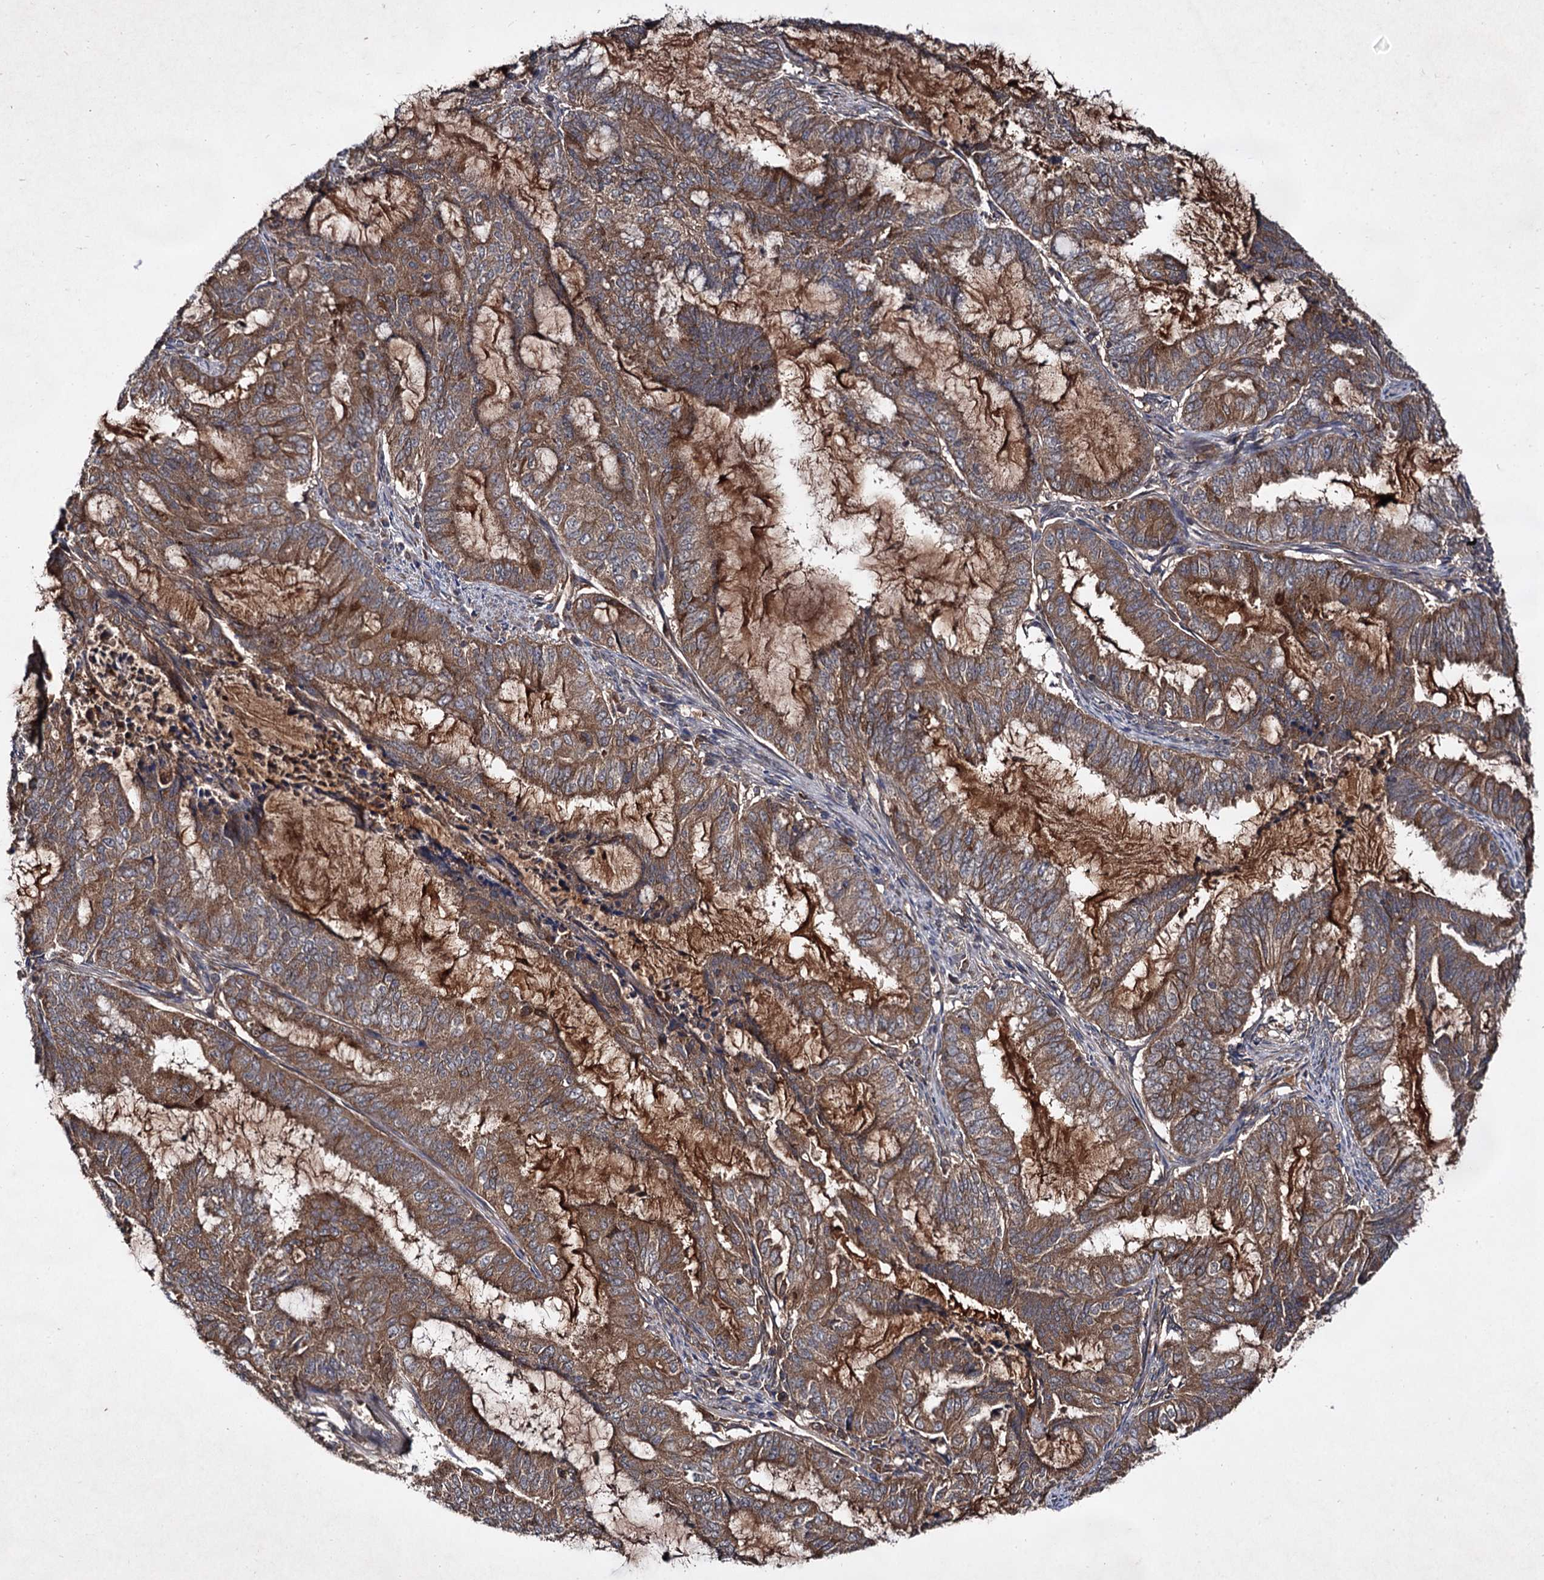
{"staining": {"intensity": "moderate", "quantity": ">75%", "location": "cytoplasmic/membranous"}, "tissue": "endometrial cancer", "cell_type": "Tumor cells", "image_type": "cancer", "snomed": [{"axis": "morphology", "description": "Adenocarcinoma, NOS"}, {"axis": "topography", "description": "Endometrium"}], "caption": "Tumor cells display moderate cytoplasmic/membranous staining in about >75% of cells in endometrial cancer (adenocarcinoma).", "gene": "TEX9", "patient": {"sex": "female", "age": 51}}